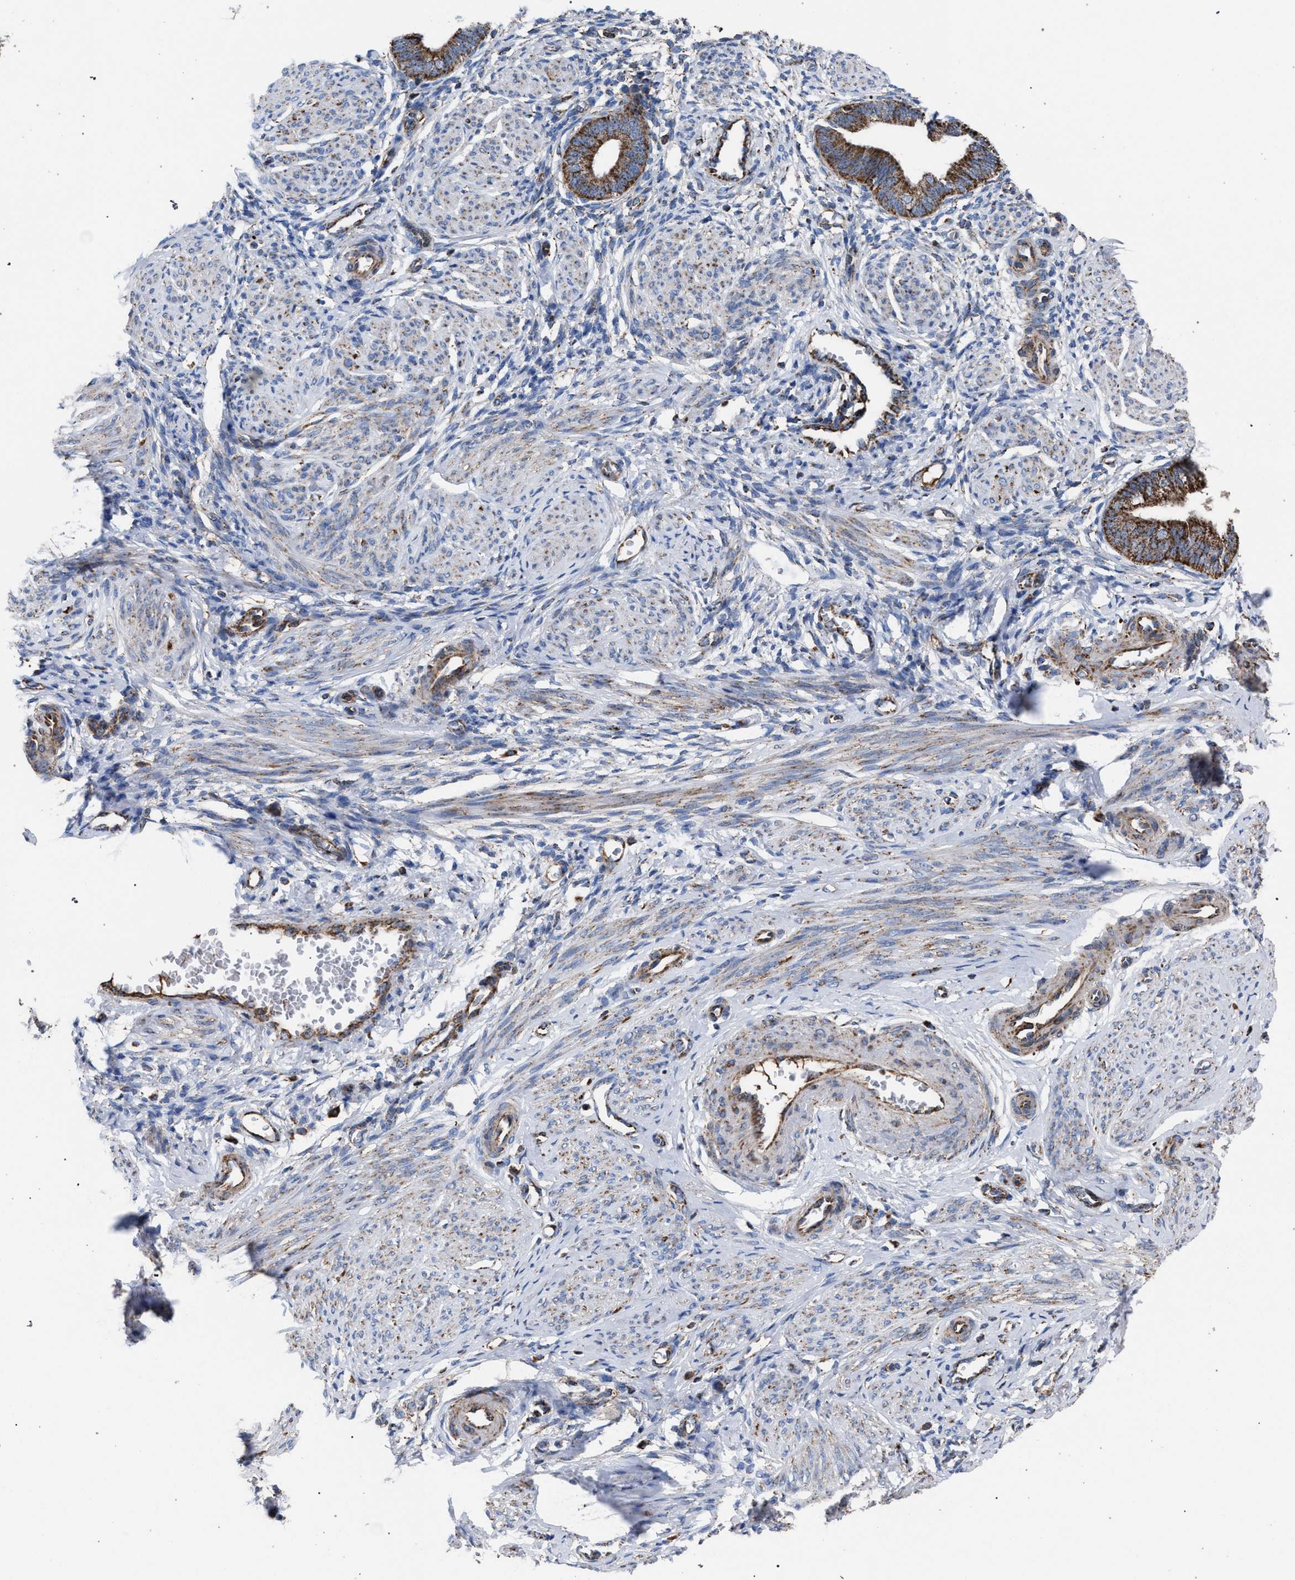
{"staining": {"intensity": "weak", "quantity": "25%-75%", "location": "cytoplasmic/membranous"}, "tissue": "endometrium", "cell_type": "Cells in endometrial stroma", "image_type": "normal", "snomed": [{"axis": "morphology", "description": "Normal tissue, NOS"}, {"axis": "topography", "description": "Endometrium"}], "caption": "The immunohistochemical stain labels weak cytoplasmic/membranous positivity in cells in endometrial stroma of benign endometrium. The staining is performed using DAB (3,3'-diaminobenzidine) brown chromogen to label protein expression. The nuclei are counter-stained blue using hematoxylin.", "gene": "VPS13A", "patient": {"sex": "female", "age": 46}}